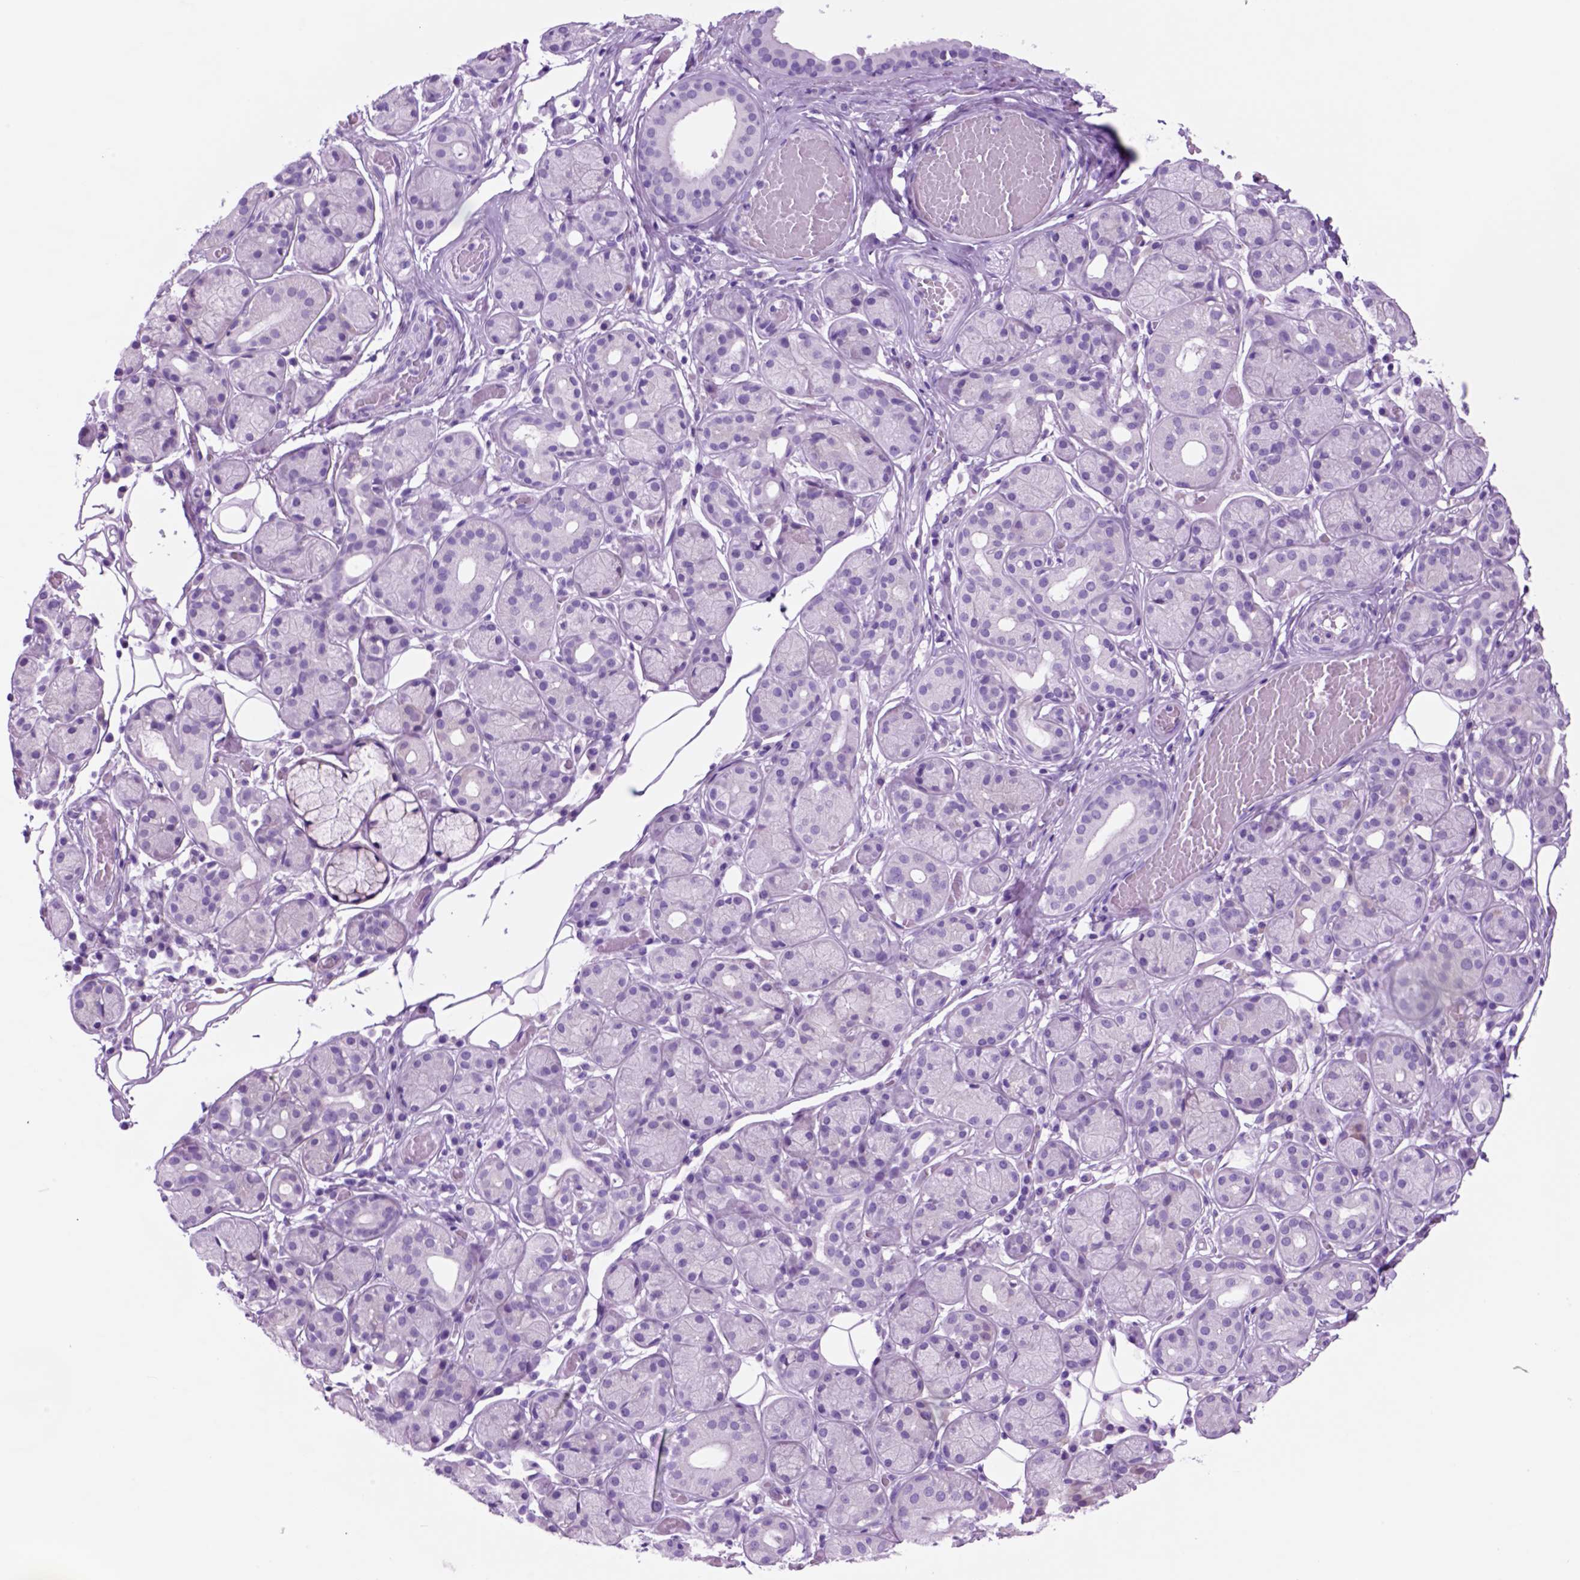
{"staining": {"intensity": "negative", "quantity": "none", "location": "none"}, "tissue": "salivary gland", "cell_type": "Glandular cells", "image_type": "normal", "snomed": [{"axis": "morphology", "description": "Normal tissue, NOS"}, {"axis": "topography", "description": "Salivary gland"}, {"axis": "topography", "description": "Peripheral nerve tissue"}], "caption": "Glandular cells are negative for protein expression in unremarkable human salivary gland. (Stains: DAB immunohistochemistry (IHC) with hematoxylin counter stain, Microscopy: brightfield microscopy at high magnification).", "gene": "HHIPL2", "patient": {"sex": "male", "age": 71}}